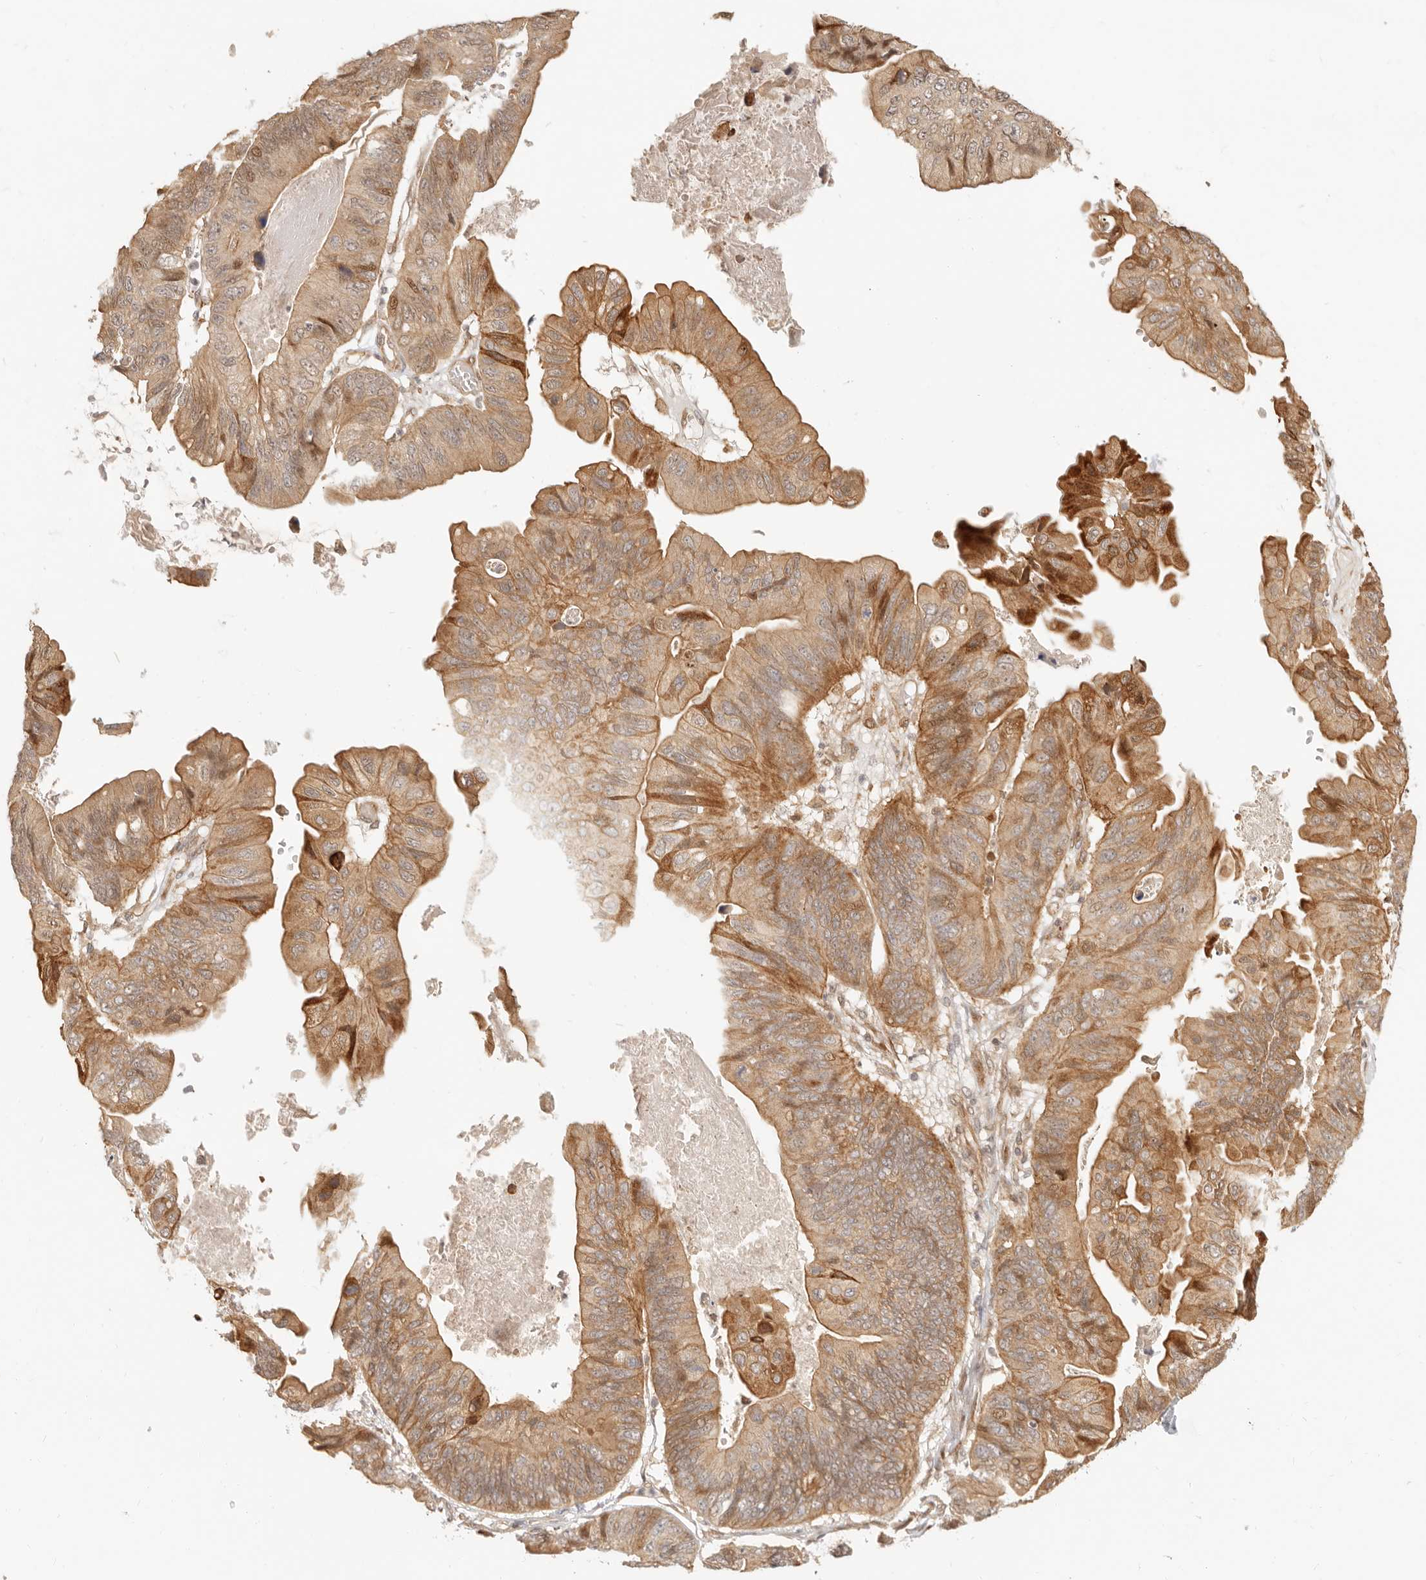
{"staining": {"intensity": "moderate", "quantity": ">75%", "location": "cytoplasmic/membranous"}, "tissue": "ovarian cancer", "cell_type": "Tumor cells", "image_type": "cancer", "snomed": [{"axis": "morphology", "description": "Cystadenocarcinoma, mucinous, NOS"}, {"axis": "topography", "description": "Ovary"}], "caption": "This photomicrograph shows IHC staining of human ovarian cancer (mucinous cystadenocarcinoma), with medium moderate cytoplasmic/membranous expression in about >75% of tumor cells.", "gene": "TUFT1", "patient": {"sex": "female", "age": 61}}